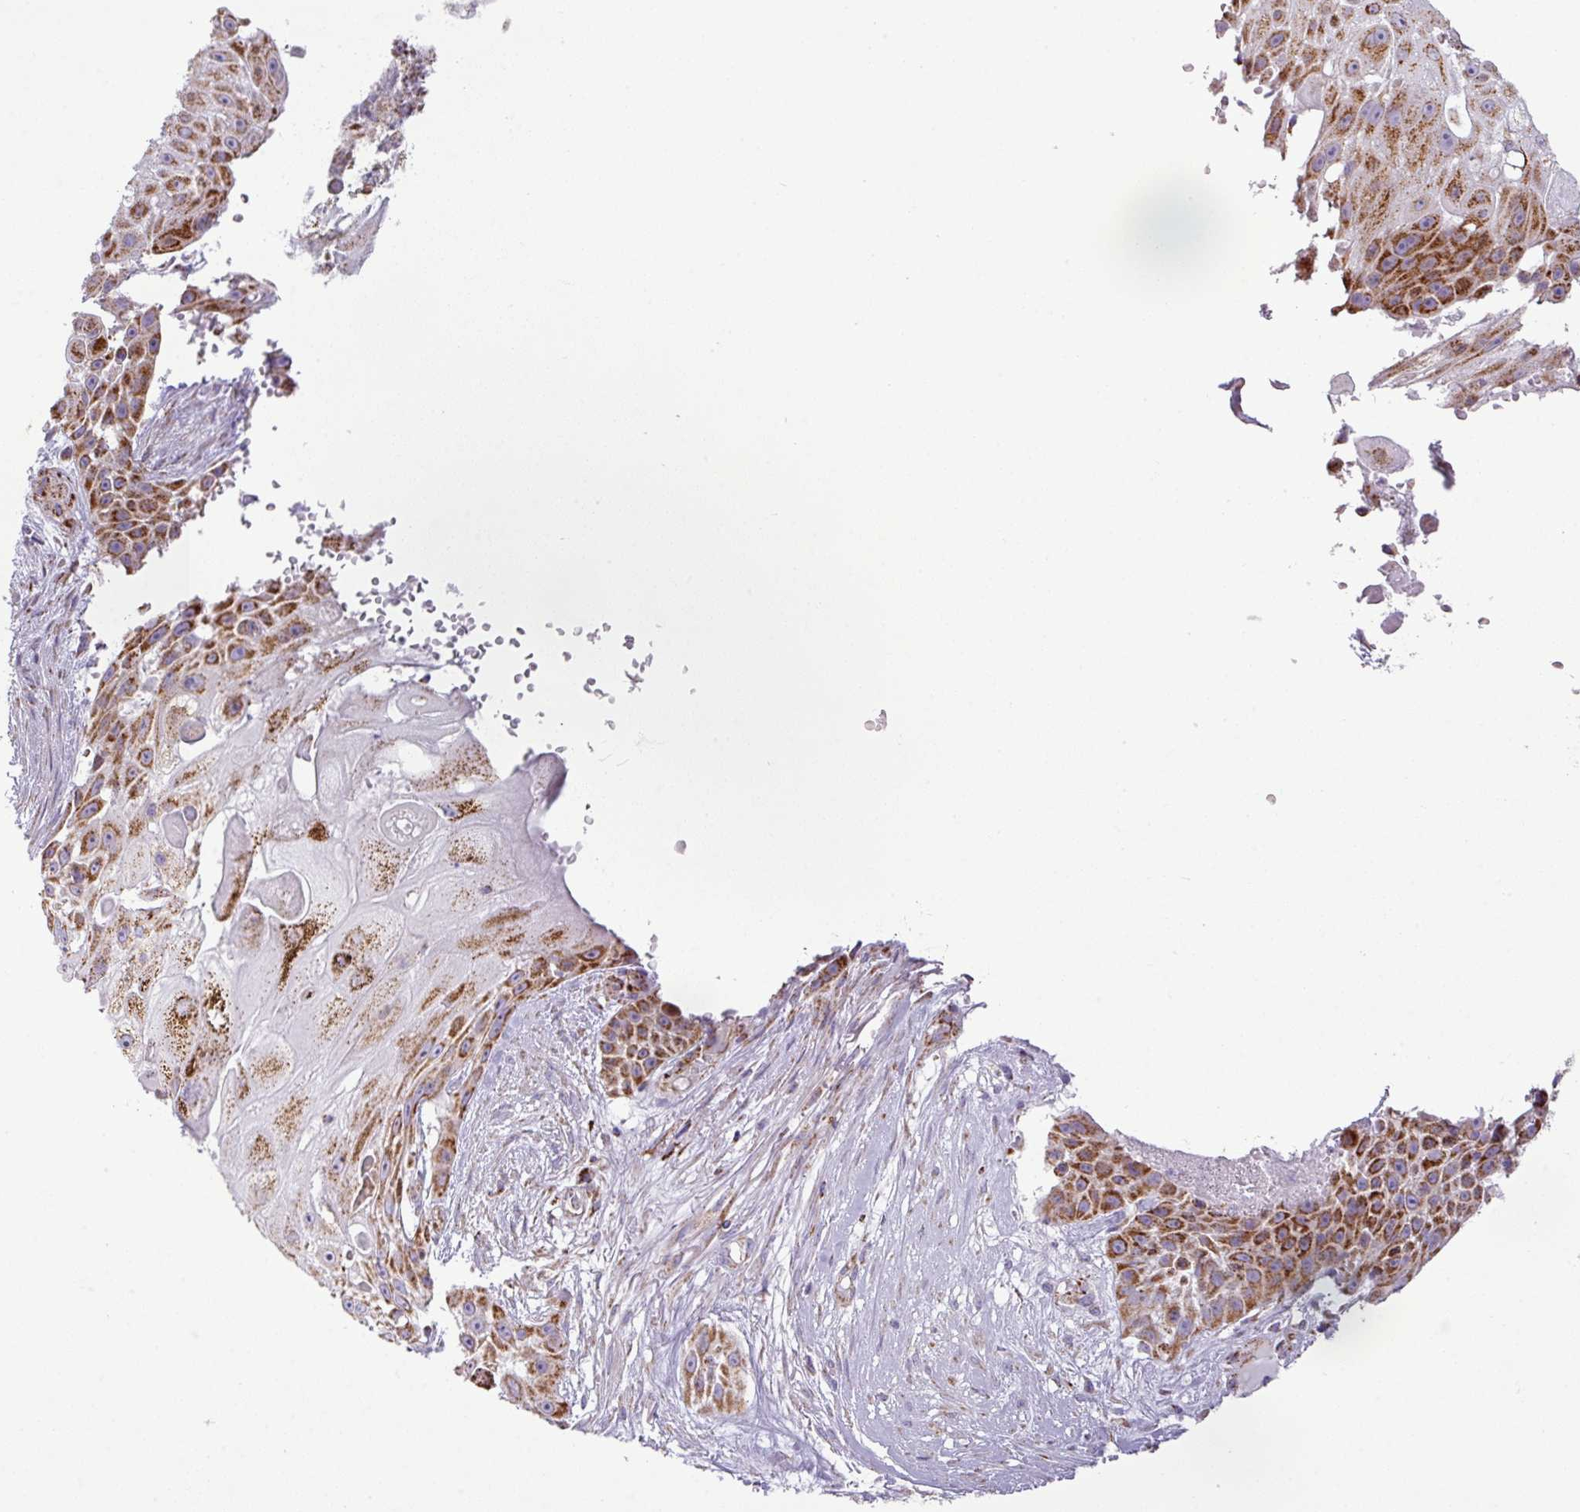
{"staining": {"intensity": "strong", "quantity": ">75%", "location": "cytoplasmic/membranous"}, "tissue": "skin cancer", "cell_type": "Tumor cells", "image_type": "cancer", "snomed": [{"axis": "morphology", "description": "Squamous cell carcinoma, NOS"}, {"axis": "topography", "description": "Skin"}], "caption": "Skin squamous cell carcinoma tissue displays strong cytoplasmic/membranous staining in approximately >75% of tumor cells Using DAB (3,3'-diaminobenzidine) (brown) and hematoxylin (blue) stains, captured at high magnification using brightfield microscopy.", "gene": "ZNF81", "patient": {"sex": "female", "age": 86}}